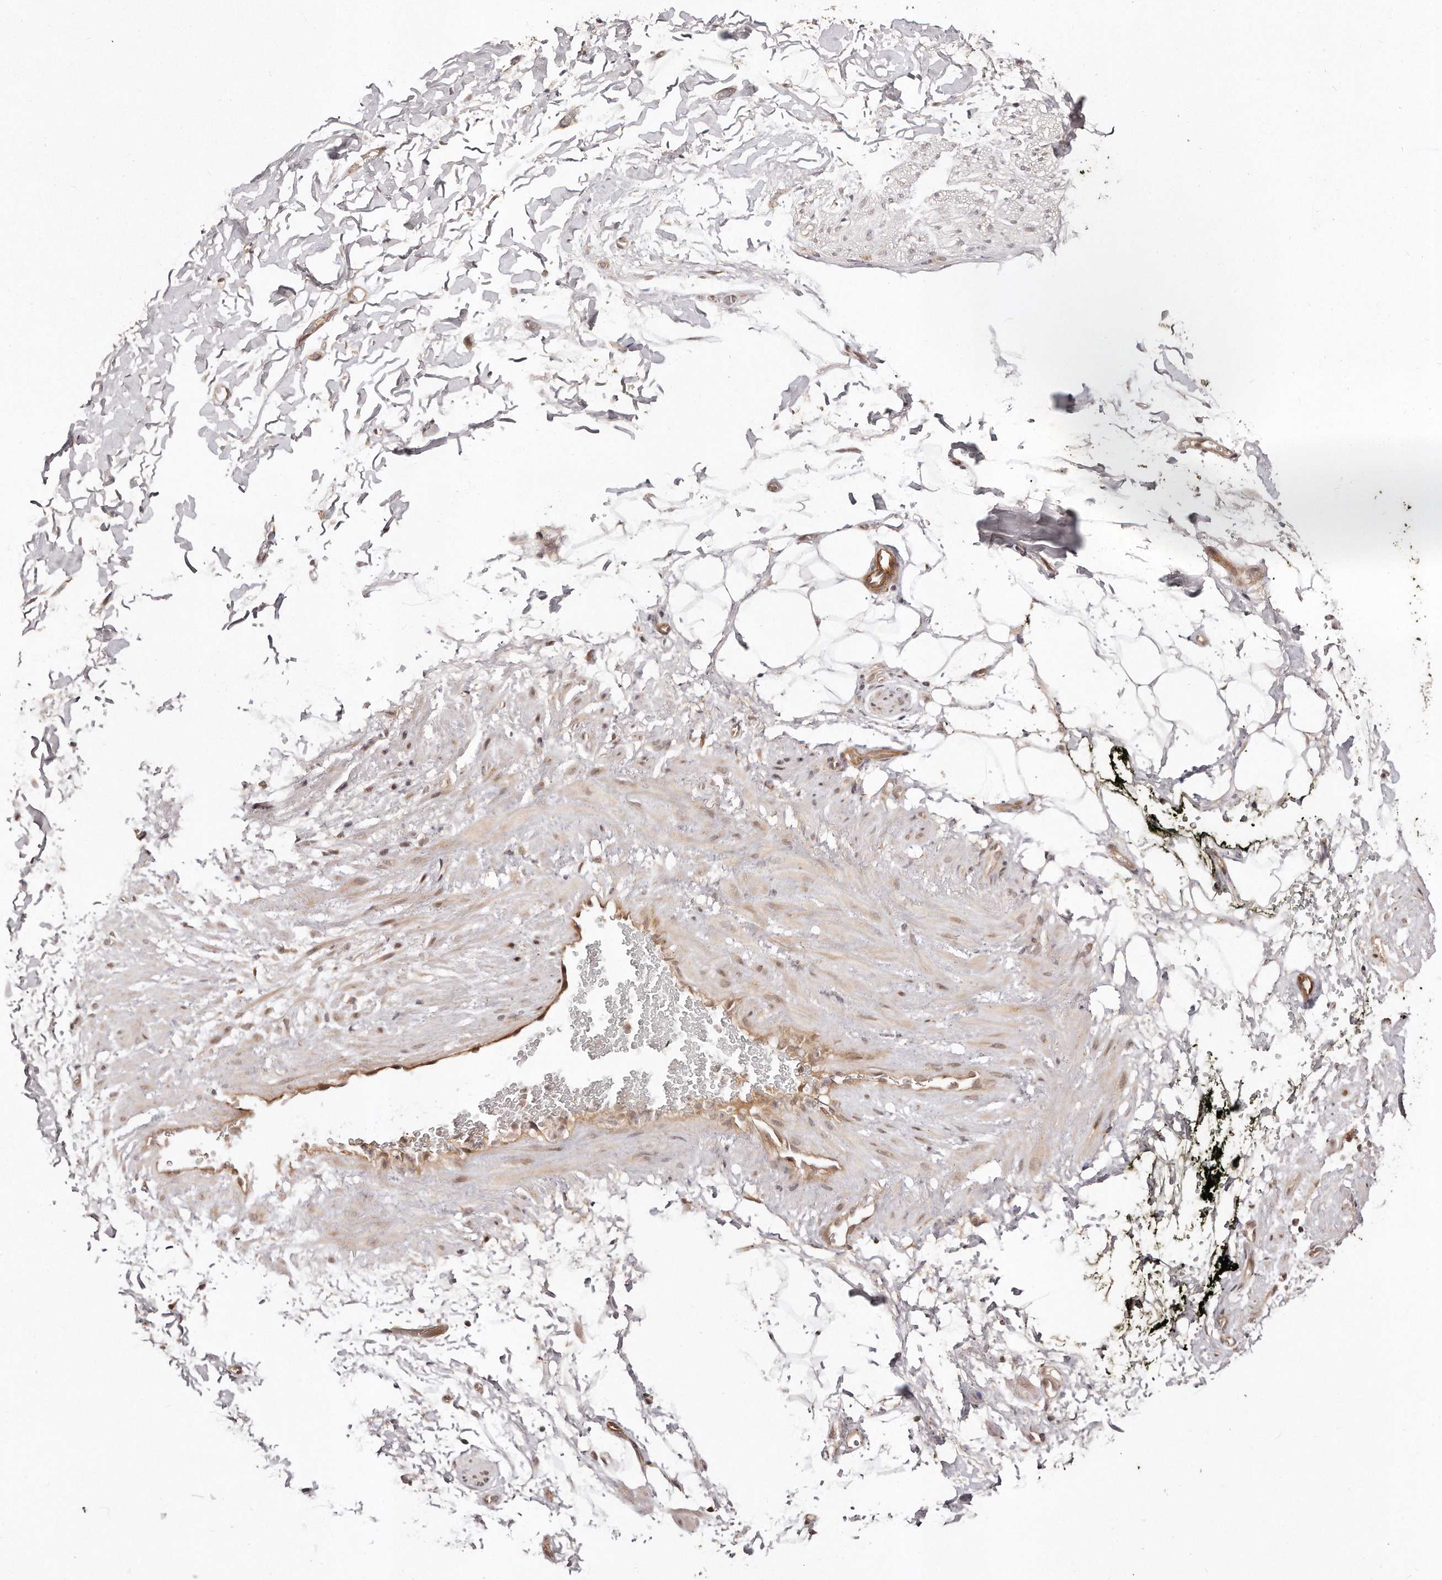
{"staining": {"intensity": "negative", "quantity": "none", "location": "none"}, "tissue": "adipose tissue", "cell_type": "Adipocytes", "image_type": "normal", "snomed": [{"axis": "morphology", "description": "Normal tissue, NOS"}, {"axis": "morphology", "description": "Adenocarcinoma, NOS"}, {"axis": "topography", "description": "Pancreas"}, {"axis": "topography", "description": "Peripheral nerve tissue"}], "caption": "This is a image of immunohistochemistry (IHC) staining of normal adipose tissue, which shows no staining in adipocytes. The staining is performed using DAB (3,3'-diaminobenzidine) brown chromogen with nuclei counter-stained in using hematoxylin.", "gene": "SOX4", "patient": {"sex": "male", "age": 59}}